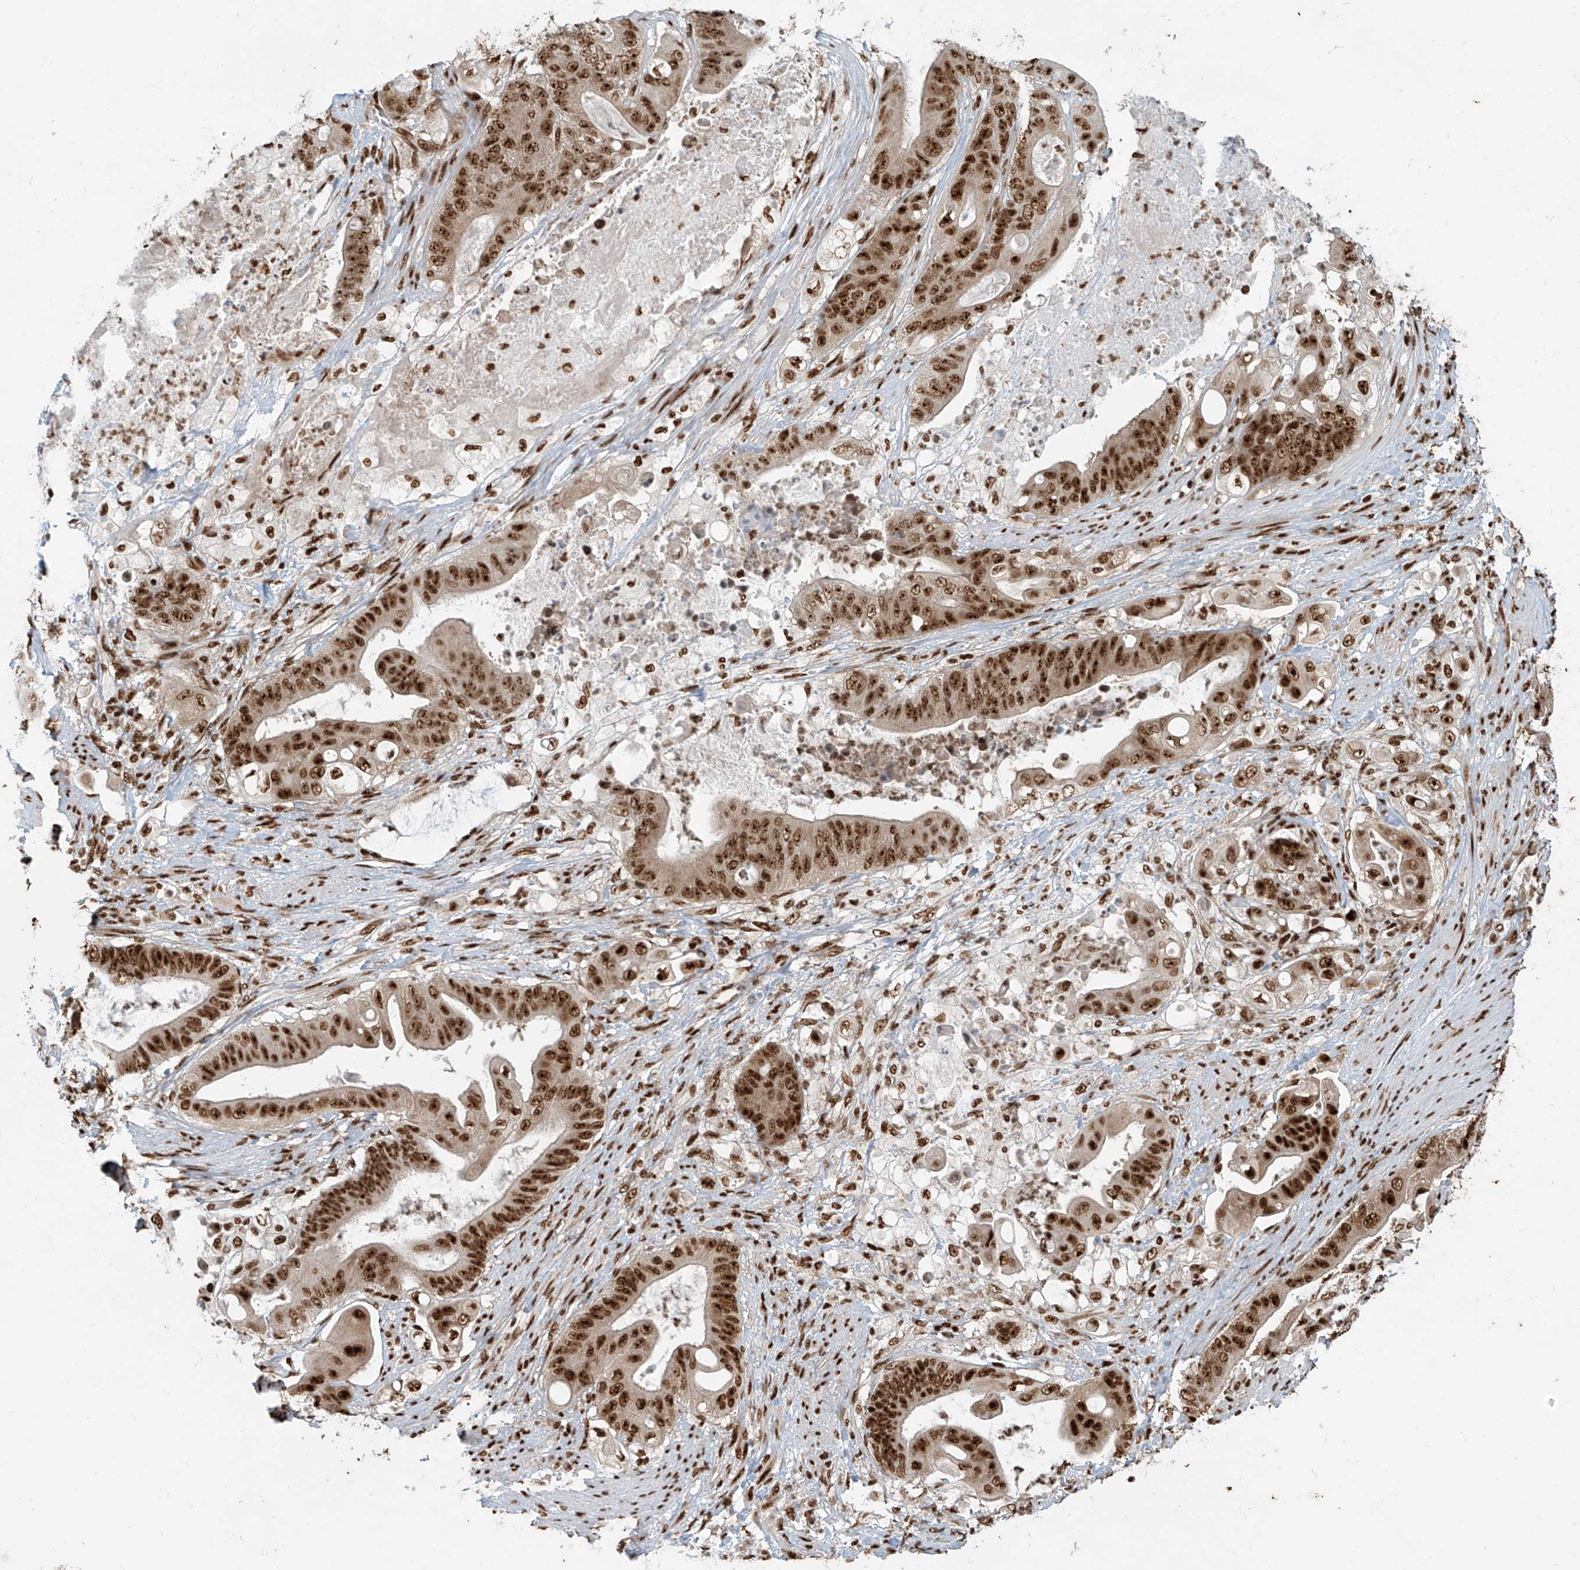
{"staining": {"intensity": "strong", "quantity": ">75%", "location": "nuclear"}, "tissue": "stomach cancer", "cell_type": "Tumor cells", "image_type": "cancer", "snomed": [{"axis": "morphology", "description": "Adenocarcinoma, NOS"}, {"axis": "topography", "description": "Stomach"}], "caption": "An immunohistochemistry image of neoplastic tissue is shown. Protein staining in brown labels strong nuclear positivity in stomach cancer within tumor cells. (Brightfield microscopy of DAB IHC at high magnification).", "gene": "FAM193B", "patient": {"sex": "female", "age": 73}}